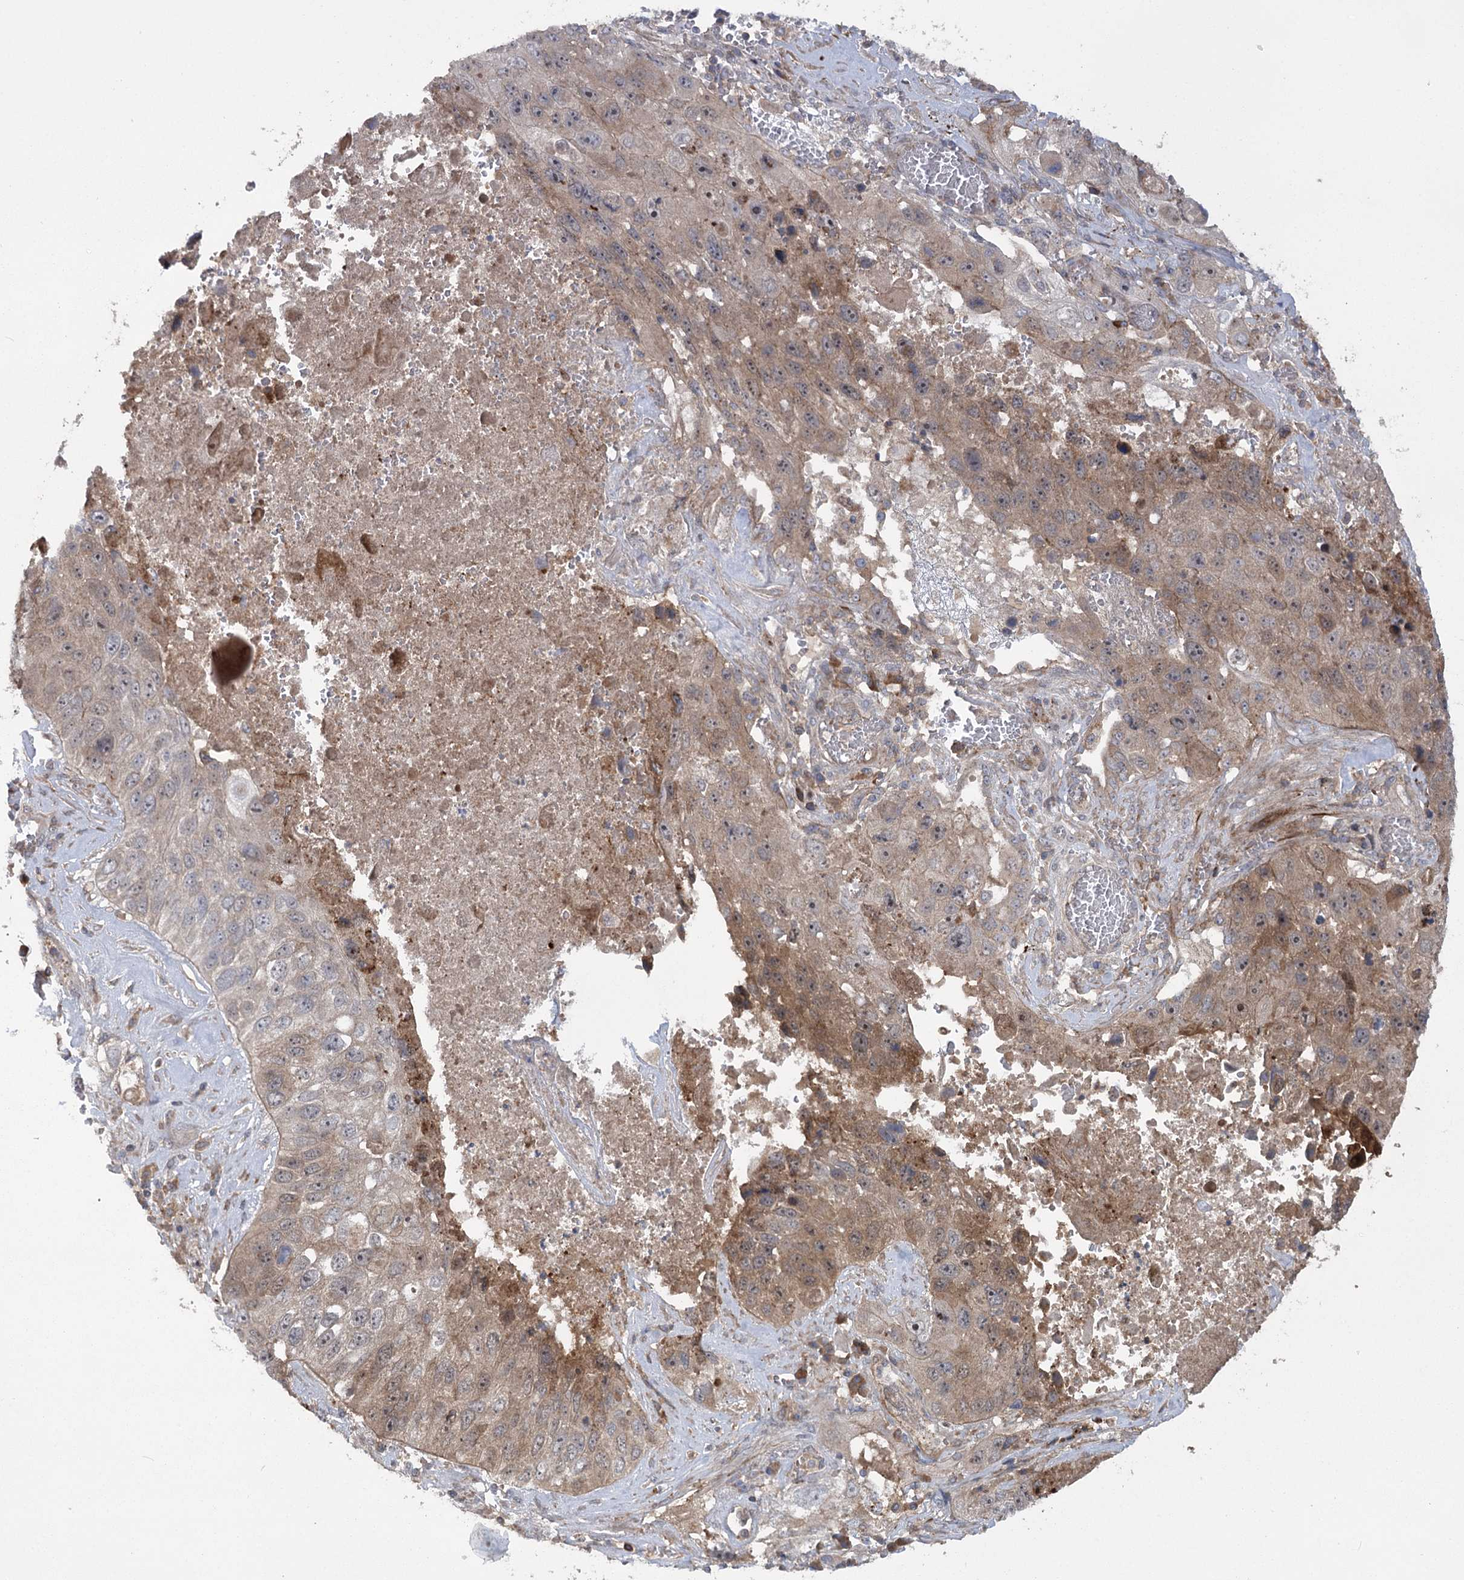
{"staining": {"intensity": "moderate", "quantity": "<25%", "location": "cytoplasmic/membranous"}, "tissue": "lung cancer", "cell_type": "Tumor cells", "image_type": "cancer", "snomed": [{"axis": "morphology", "description": "Squamous cell carcinoma, NOS"}, {"axis": "topography", "description": "Lung"}], "caption": "This micrograph shows lung cancer (squamous cell carcinoma) stained with immunohistochemistry to label a protein in brown. The cytoplasmic/membranous of tumor cells show moderate positivity for the protein. Nuclei are counter-stained blue.", "gene": "KCNN2", "patient": {"sex": "male", "age": 61}}